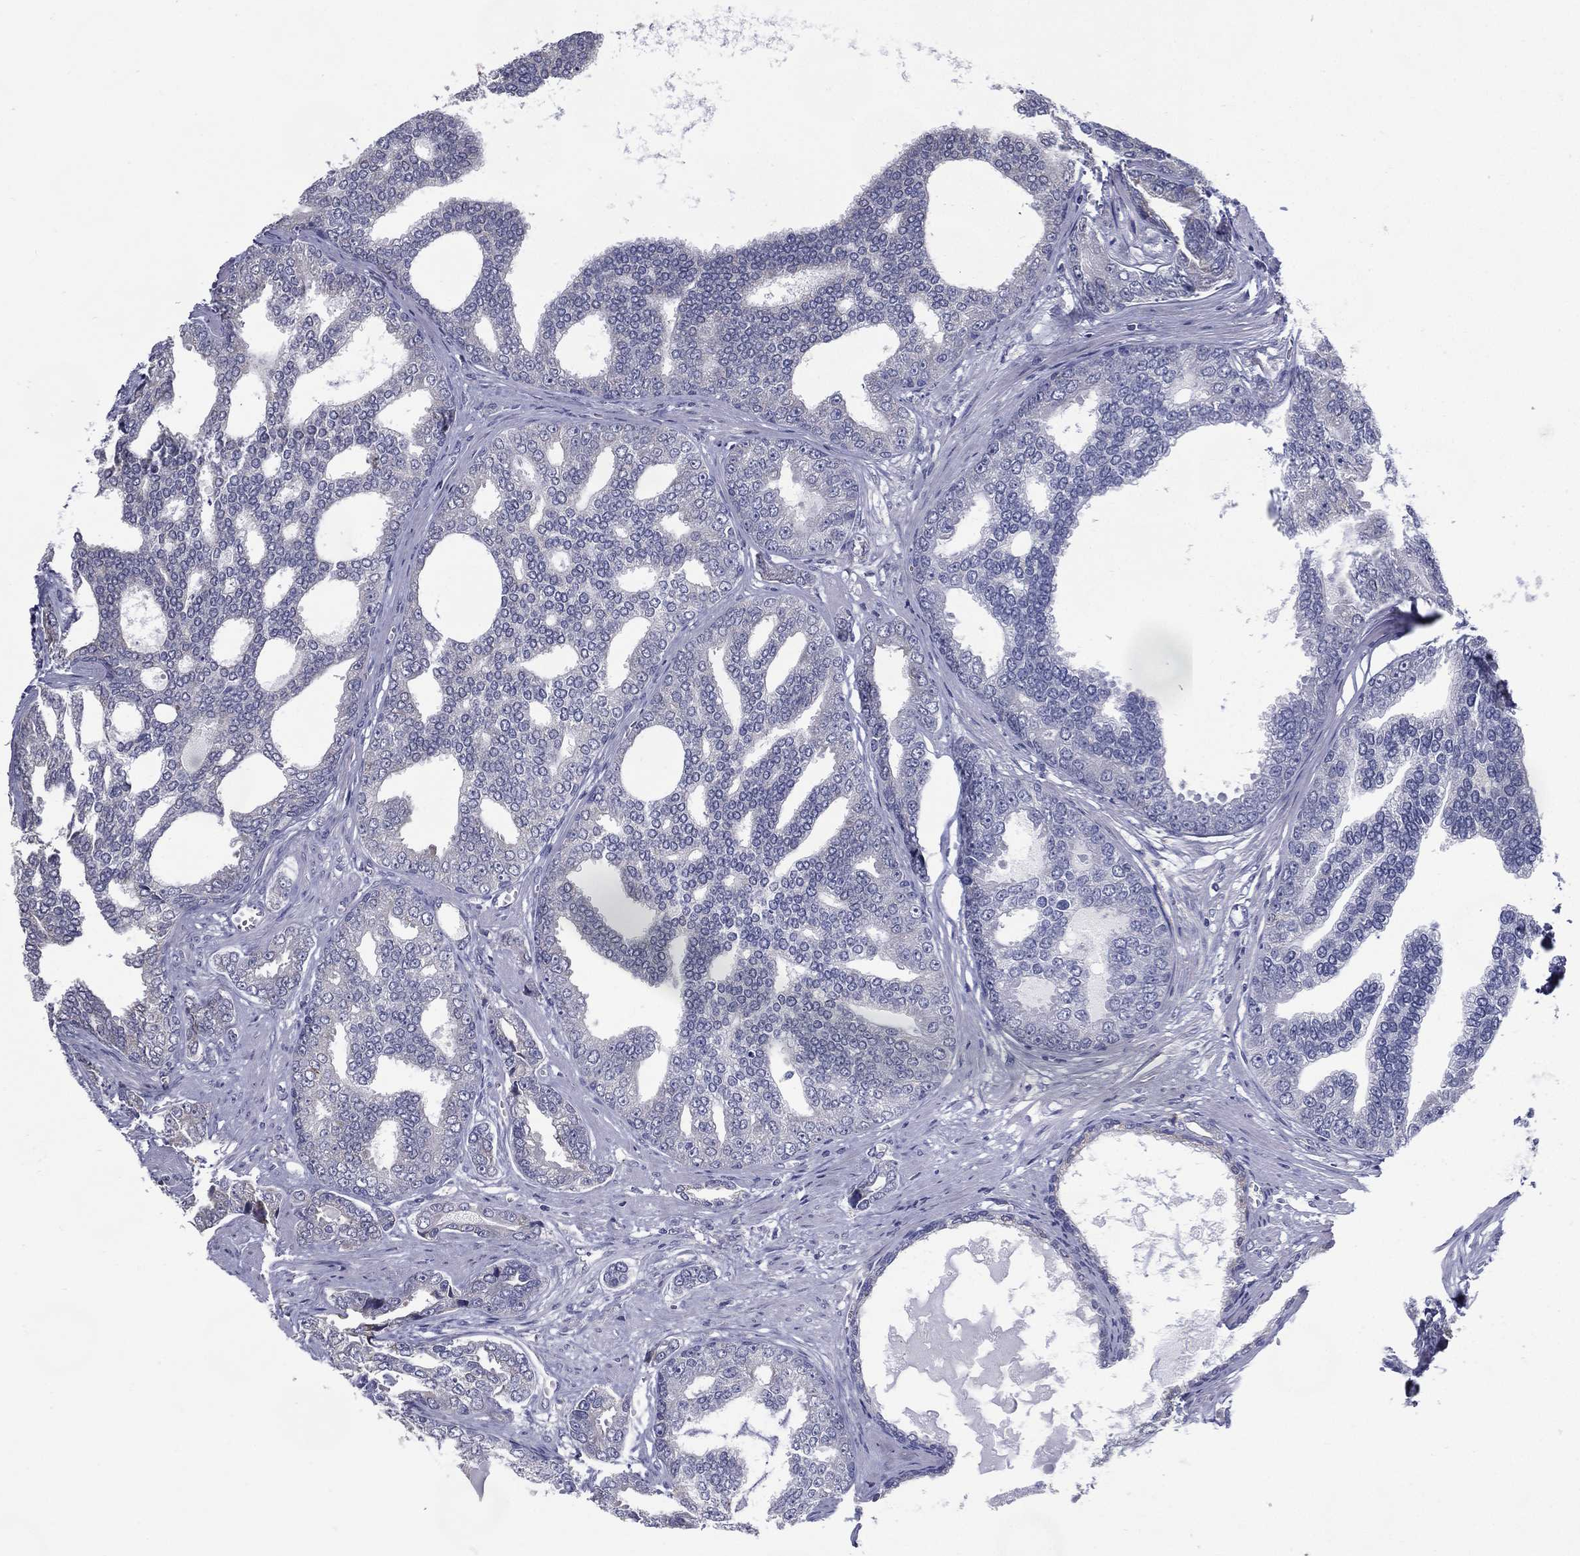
{"staining": {"intensity": "negative", "quantity": "none", "location": "none"}, "tissue": "prostate cancer", "cell_type": "Tumor cells", "image_type": "cancer", "snomed": [{"axis": "morphology", "description": "Adenocarcinoma, NOS"}, {"axis": "topography", "description": "Prostate"}], "caption": "A high-resolution photomicrograph shows immunohistochemistry staining of prostate adenocarcinoma, which demonstrates no significant positivity in tumor cells.", "gene": "C19orf18", "patient": {"sex": "male", "age": 67}}